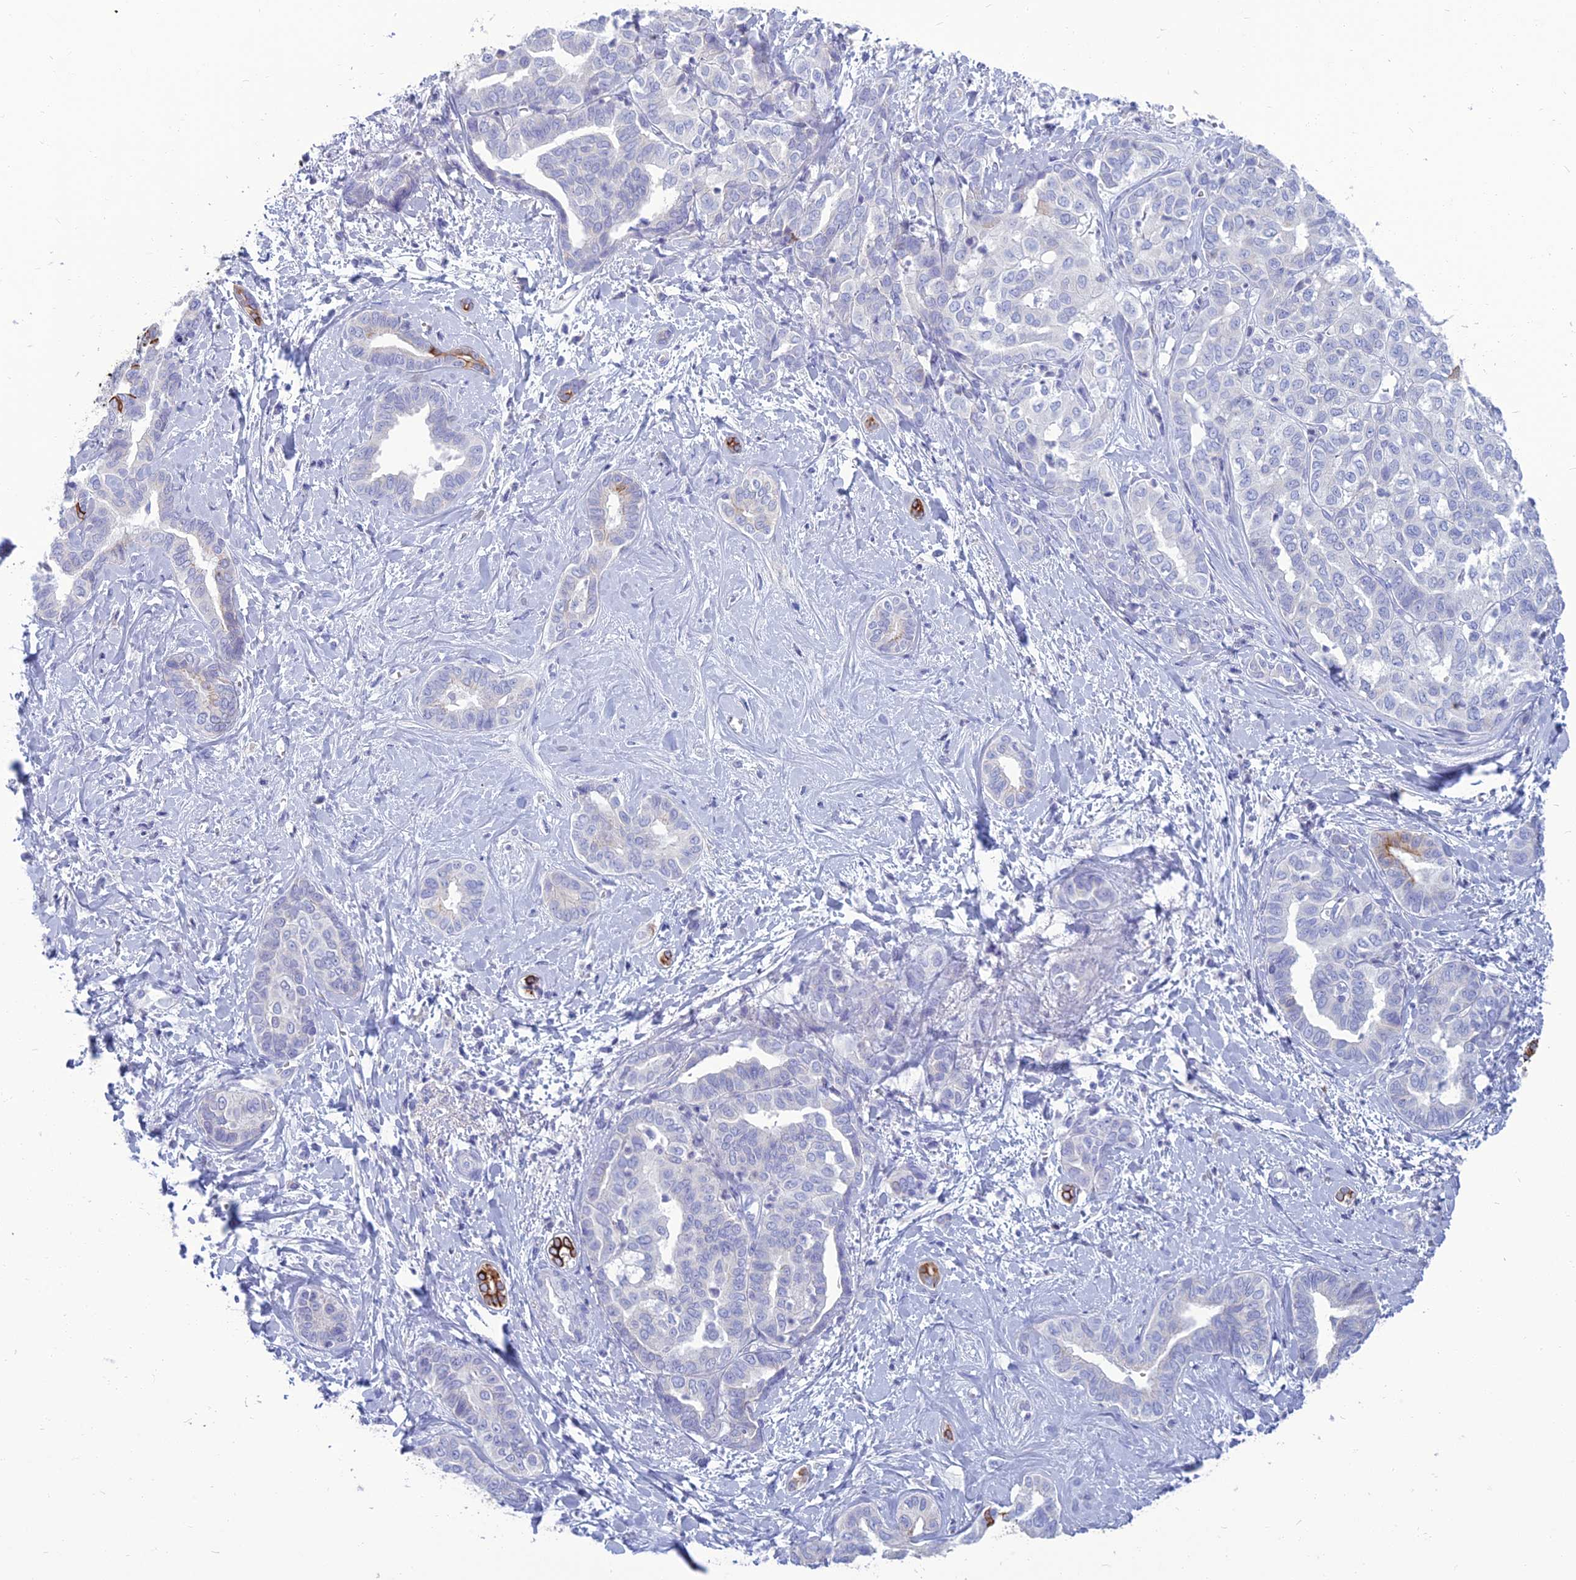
{"staining": {"intensity": "strong", "quantity": "<25%", "location": "cytoplasmic/membranous"}, "tissue": "liver cancer", "cell_type": "Tumor cells", "image_type": "cancer", "snomed": [{"axis": "morphology", "description": "Cholangiocarcinoma"}, {"axis": "topography", "description": "Liver"}], "caption": "Immunohistochemical staining of human liver cancer (cholangiocarcinoma) displays medium levels of strong cytoplasmic/membranous protein staining in approximately <25% of tumor cells.", "gene": "SPTLC3", "patient": {"sex": "female", "age": 77}}